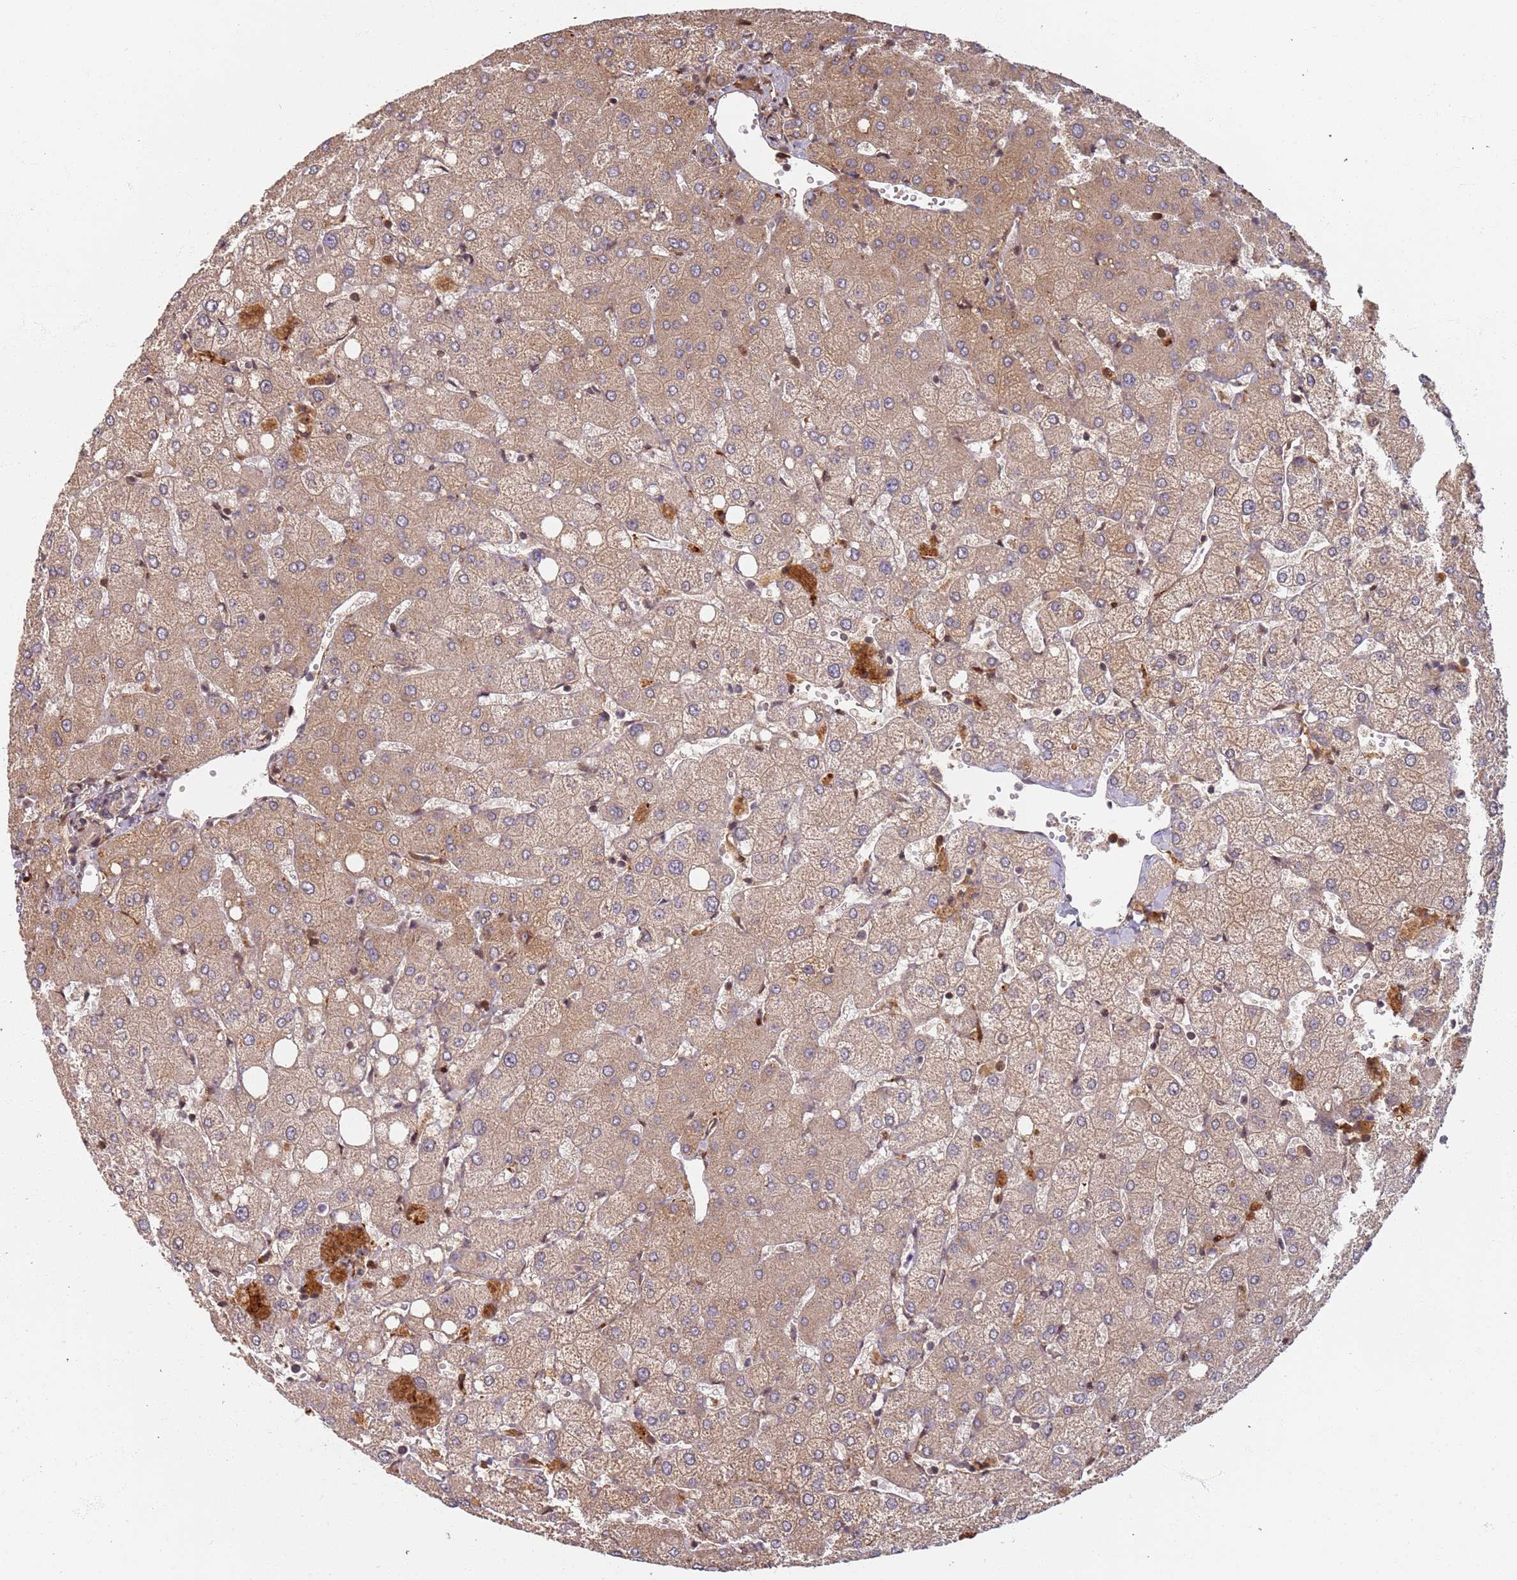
{"staining": {"intensity": "weak", "quantity": "<25%", "location": "cytoplasmic/membranous"}, "tissue": "liver", "cell_type": "Cholangiocytes", "image_type": "normal", "snomed": [{"axis": "morphology", "description": "Normal tissue, NOS"}, {"axis": "topography", "description": "Liver"}], "caption": "The photomicrograph reveals no staining of cholangiocytes in unremarkable liver.", "gene": "SDCCAG8", "patient": {"sex": "female", "age": 54}}